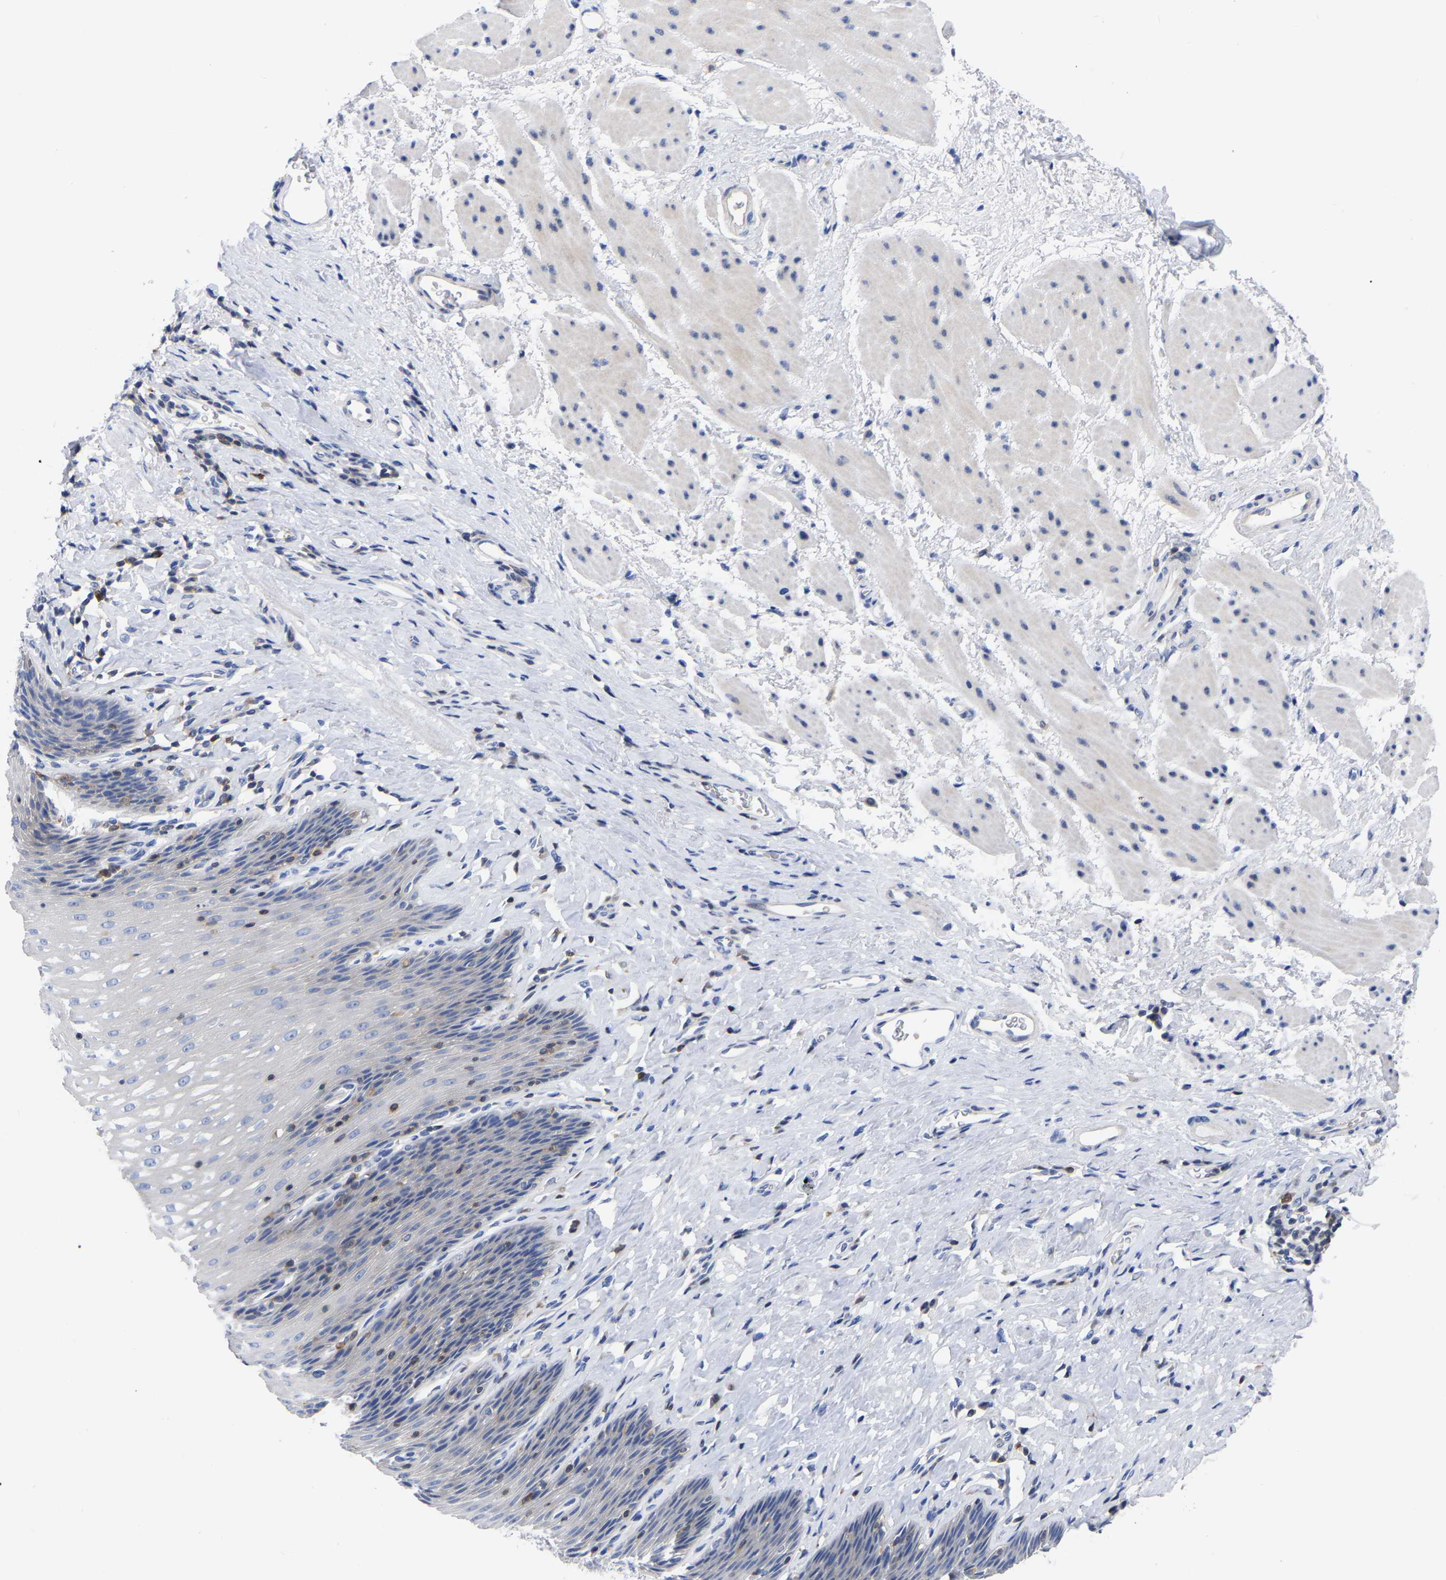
{"staining": {"intensity": "weak", "quantity": "<25%", "location": "cytoplasmic/membranous"}, "tissue": "esophagus", "cell_type": "Squamous epithelial cells", "image_type": "normal", "snomed": [{"axis": "morphology", "description": "Normal tissue, NOS"}, {"axis": "topography", "description": "Esophagus"}], "caption": "Immunohistochemical staining of normal esophagus shows no significant staining in squamous epithelial cells.", "gene": "PTPN7", "patient": {"sex": "female", "age": 61}}